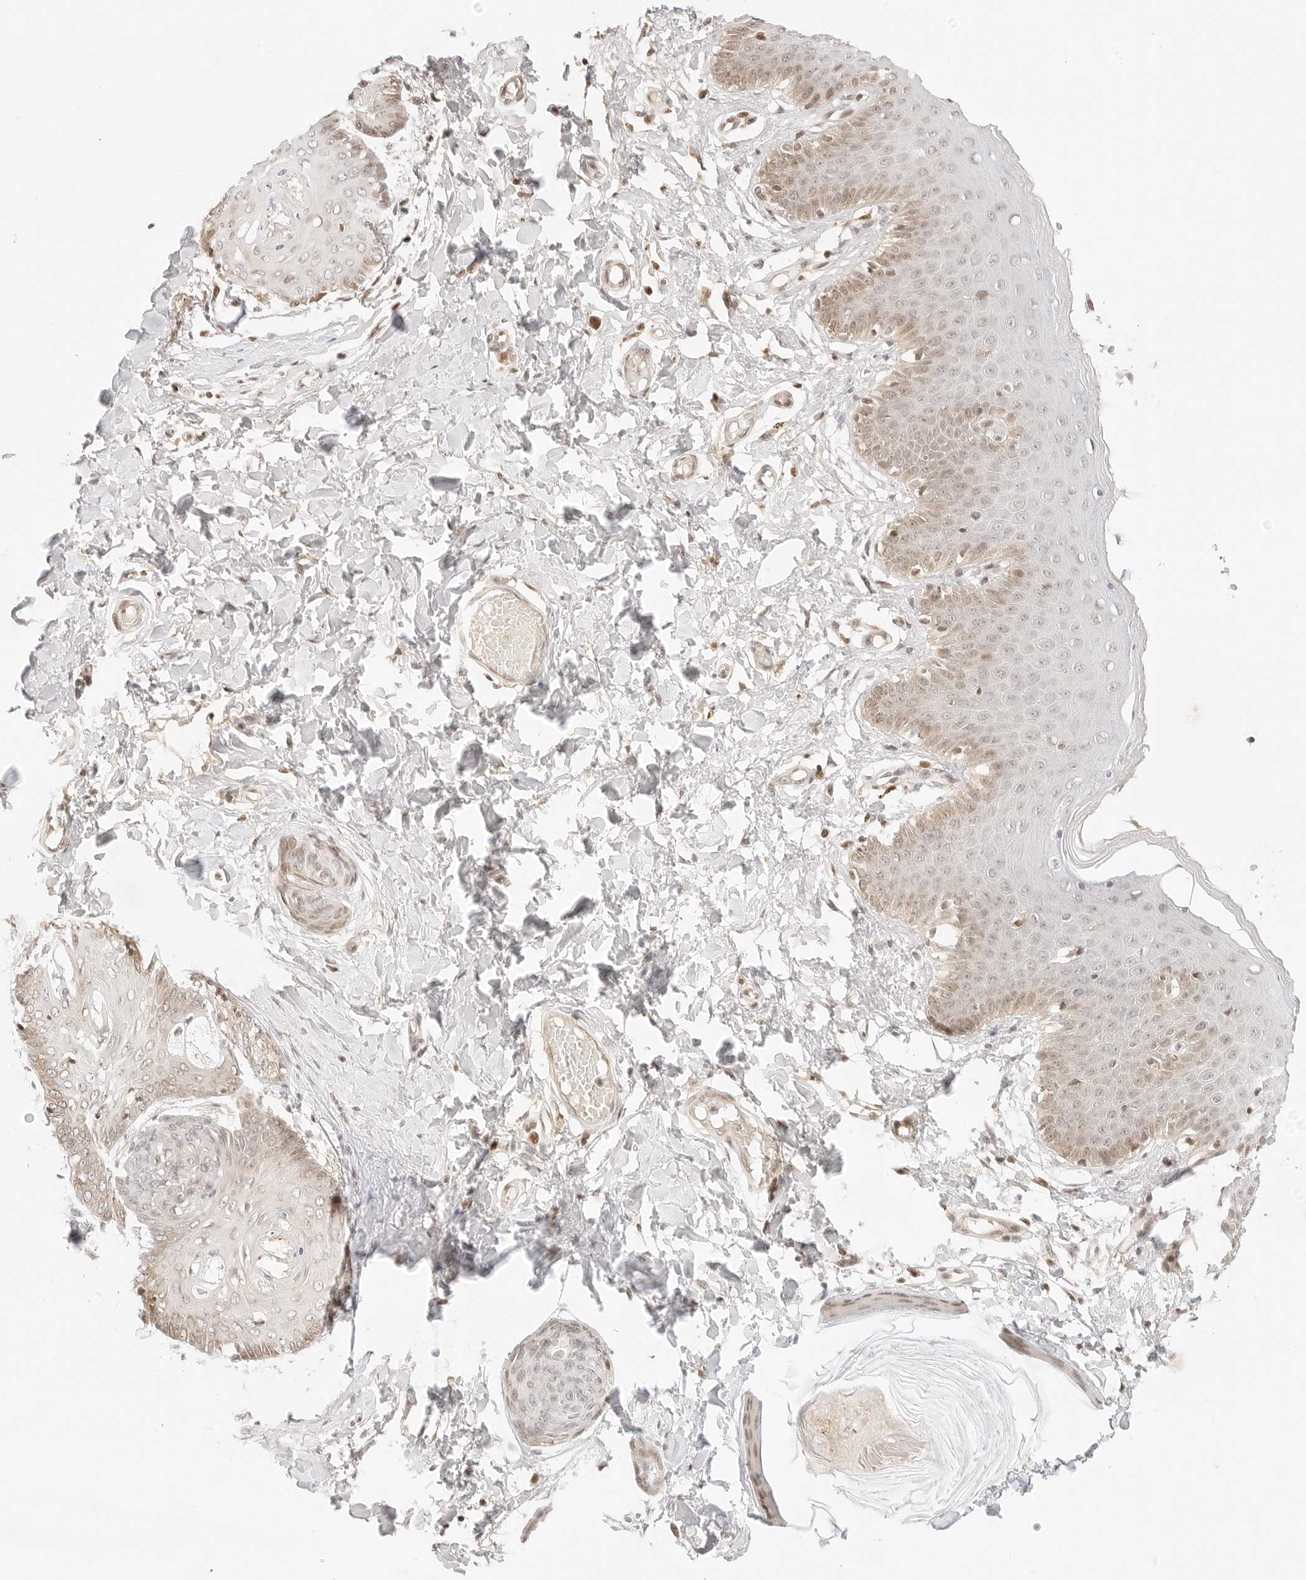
{"staining": {"intensity": "moderate", "quantity": "<25%", "location": "cytoplasmic/membranous,nuclear"}, "tissue": "skin", "cell_type": "Epidermal cells", "image_type": "normal", "snomed": [{"axis": "morphology", "description": "Normal tissue, NOS"}, {"axis": "topography", "description": "Vulva"}], "caption": "Immunohistochemical staining of benign human skin demonstrates <25% levels of moderate cytoplasmic/membranous,nuclear protein expression in approximately <25% of epidermal cells. (IHC, brightfield microscopy, high magnification).", "gene": "RPS6KL1", "patient": {"sex": "female", "age": 66}}